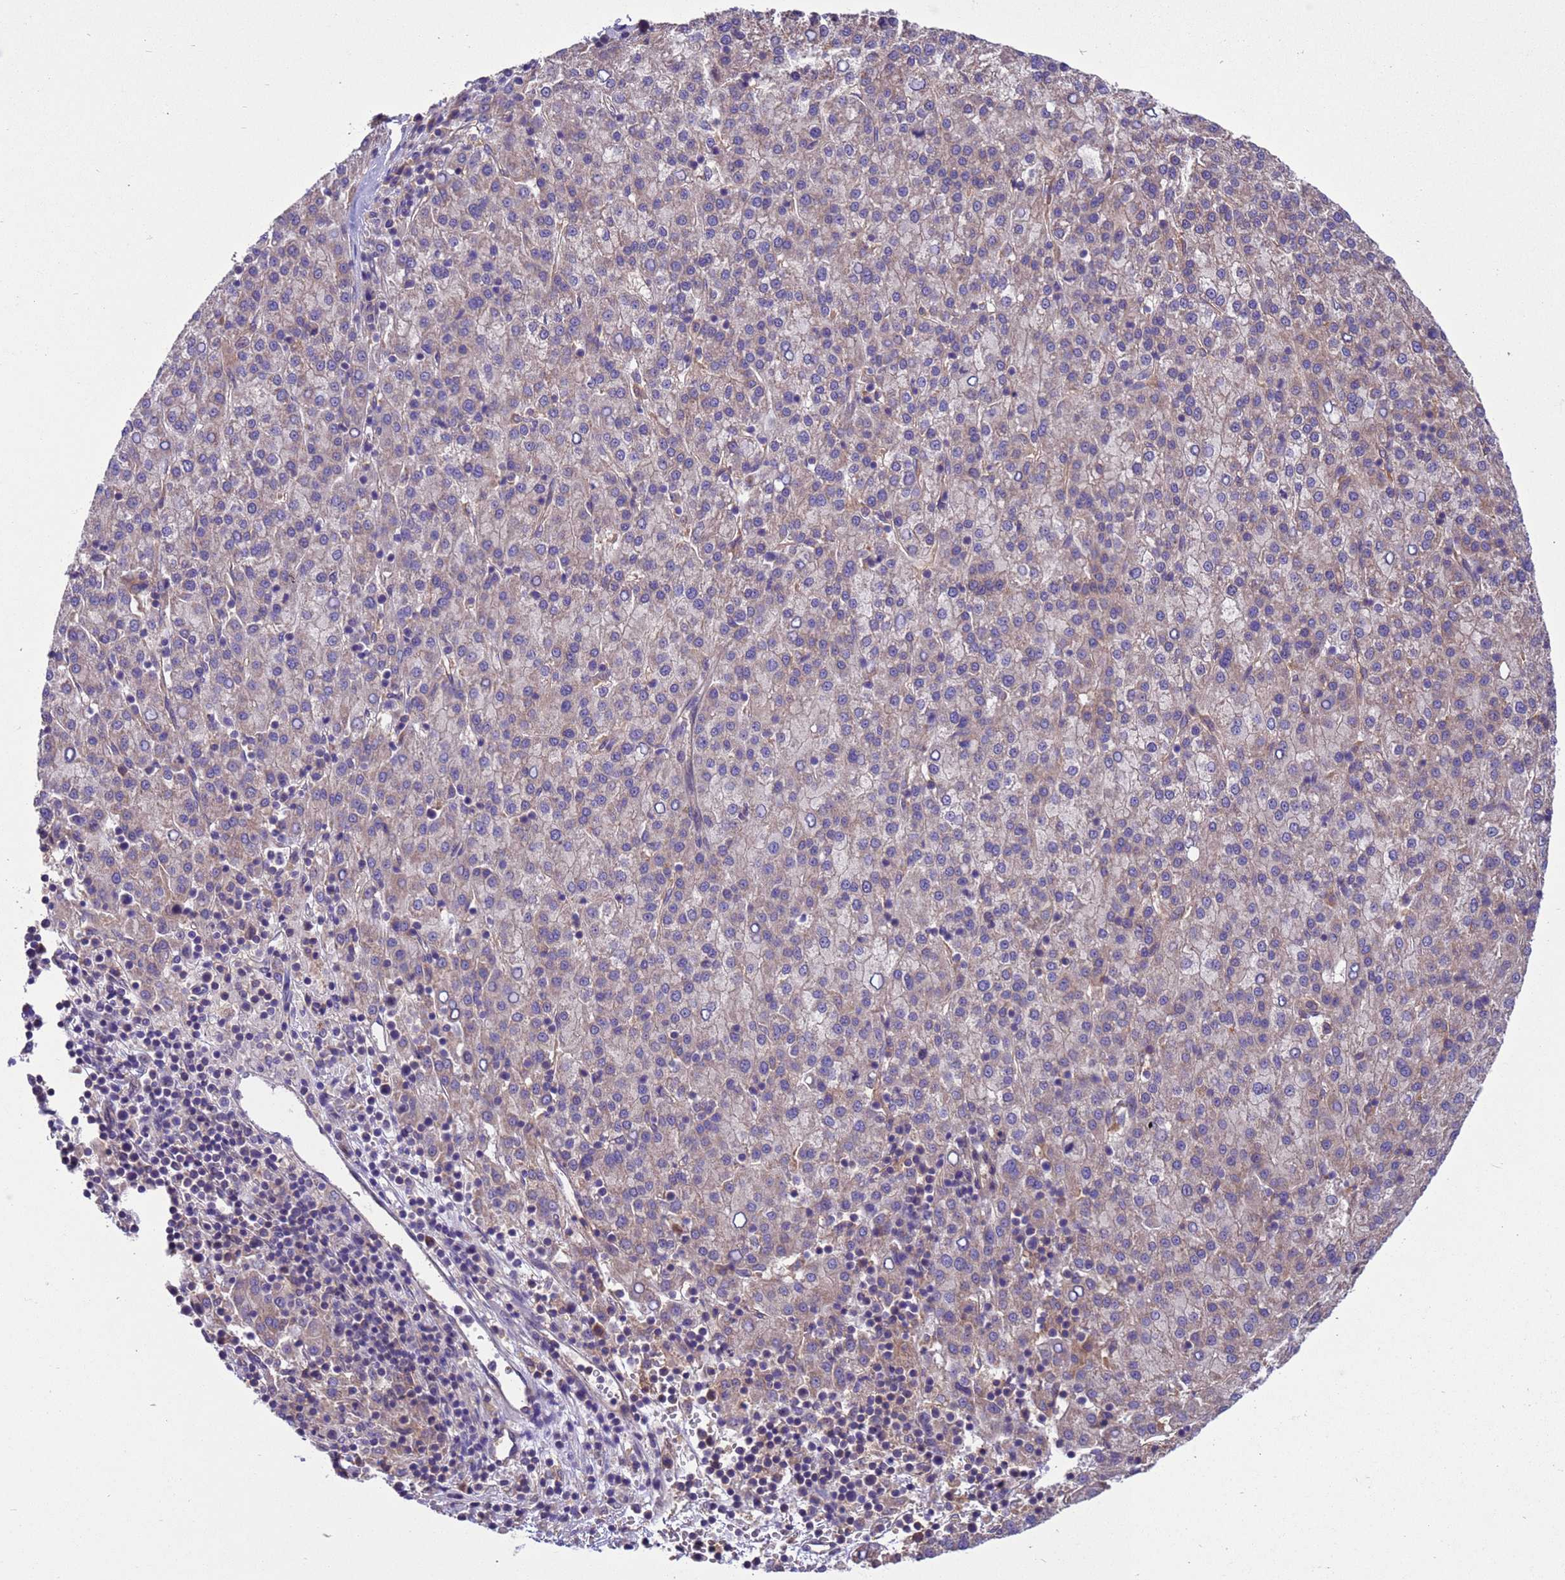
{"staining": {"intensity": "weak", "quantity": "25%-75%", "location": "cytoplasmic/membranous"}, "tissue": "liver cancer", "cell_type": "Tumor cells", "image_type": "cancer", "snomed": [{"axis": "morphology", "description": "Carcinoma, Hepatocellular, NOS"}, {"axis": "topography", "description": "Liver"}], "caption": "IHC photomicrograph of neoplastic tissue: human liver hepatocellular carcinoma stained using IHC displays low levels of weak protein expression localized specifically in the cytoplasmic/membranous of tumor cells, appearing as a cytoplasmic/membranous brown color.", "gene": "ARHGAP12", "patient": {"sex": "female", "age": 58}}